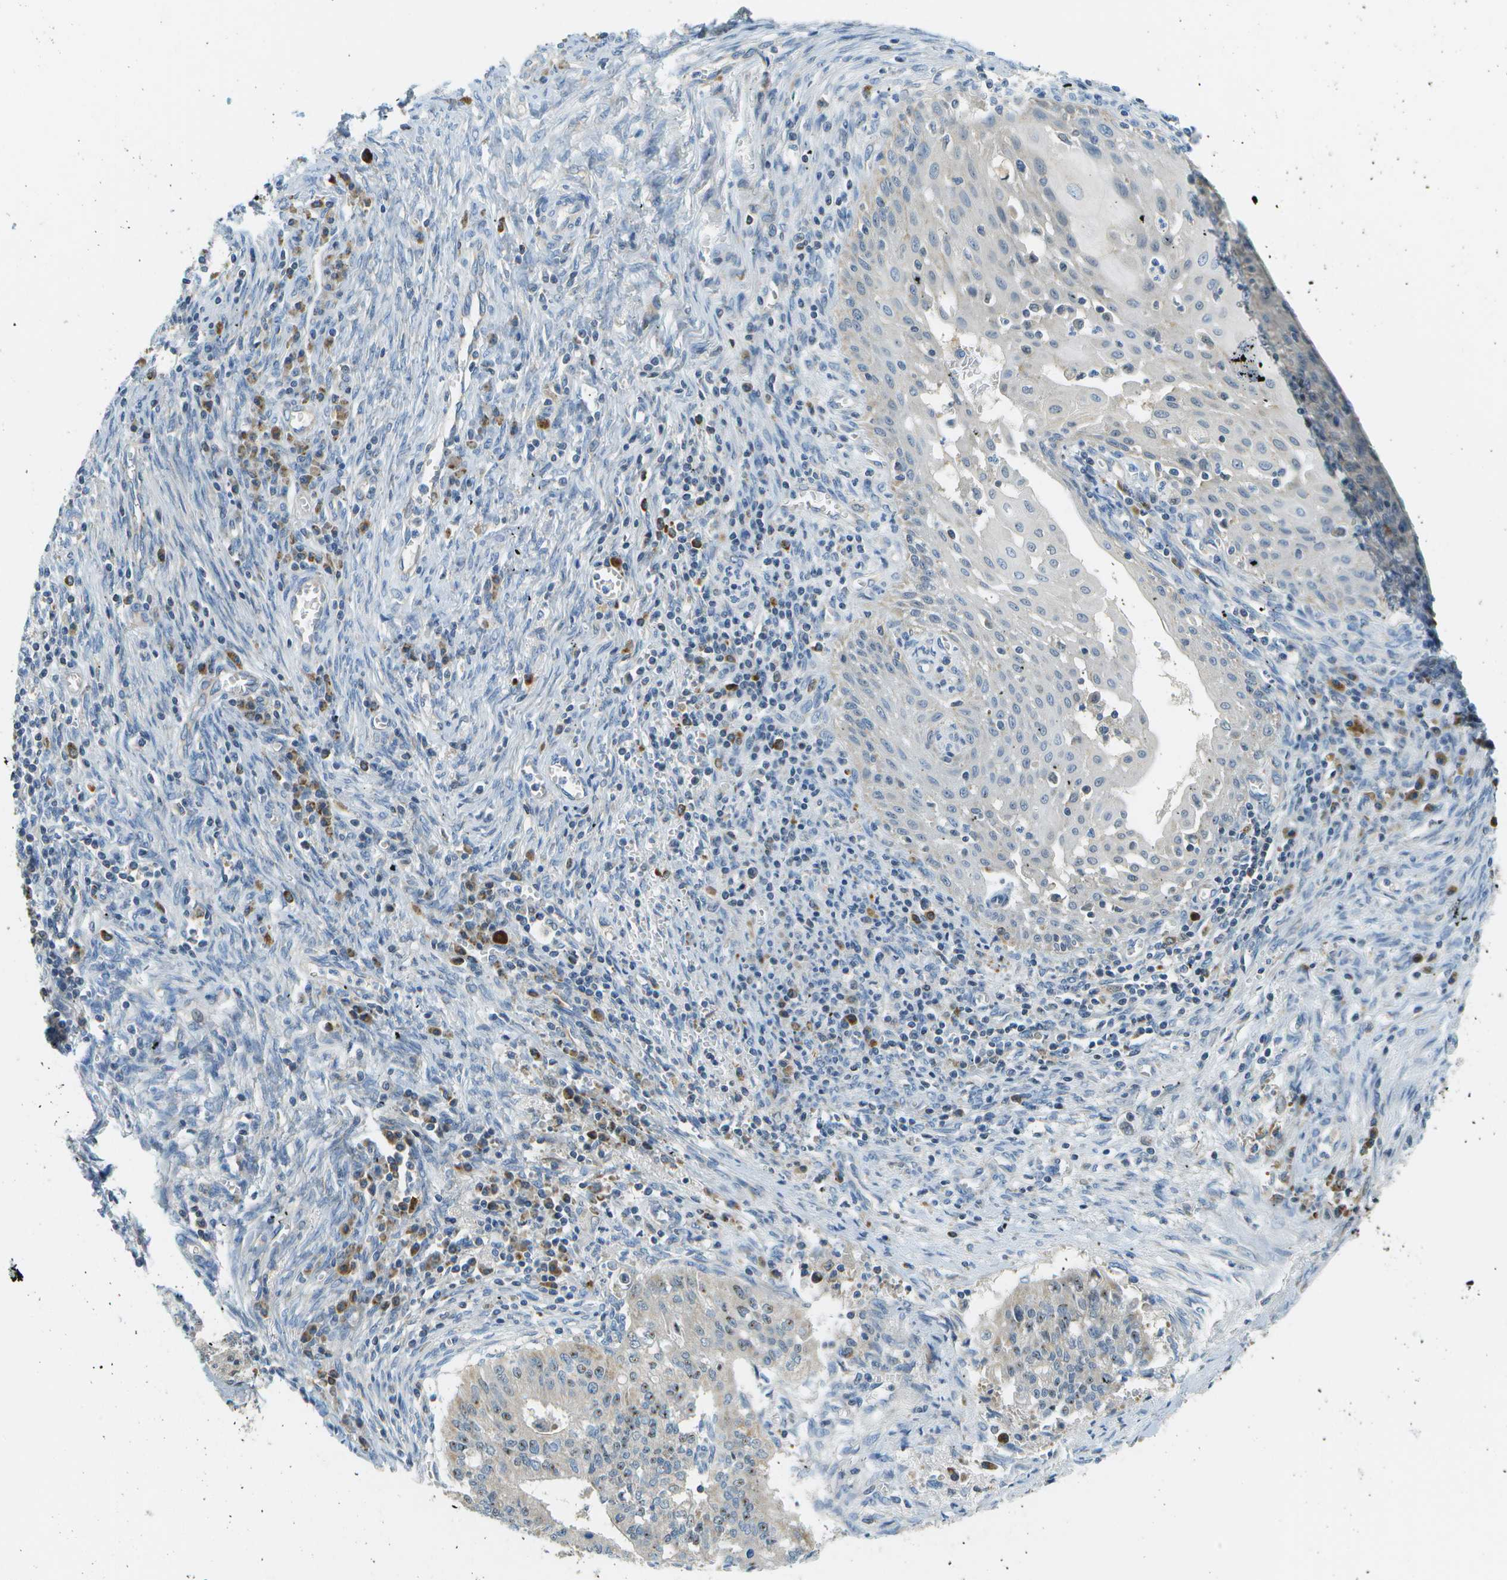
{"staining": {"intensity": "negative", "quantity": "none", "location": "none"}, "tissue": "cervical cancer", "cell_type": "Tumor cells", "image_type": "cancer", "snomed": [{"axis": "morphology", "description": "Adenocarcinoma, NOS"}, {"axis": "topography", "description": "Cervix"}], "caption": "This is an immunohistochemistry (IHC) histopathology image of cervical cancer (adenocarcinoma). There is no staining in tumor cells.", "gene": "PTGIS", "patient": {"sex": "female", "age": 44}}